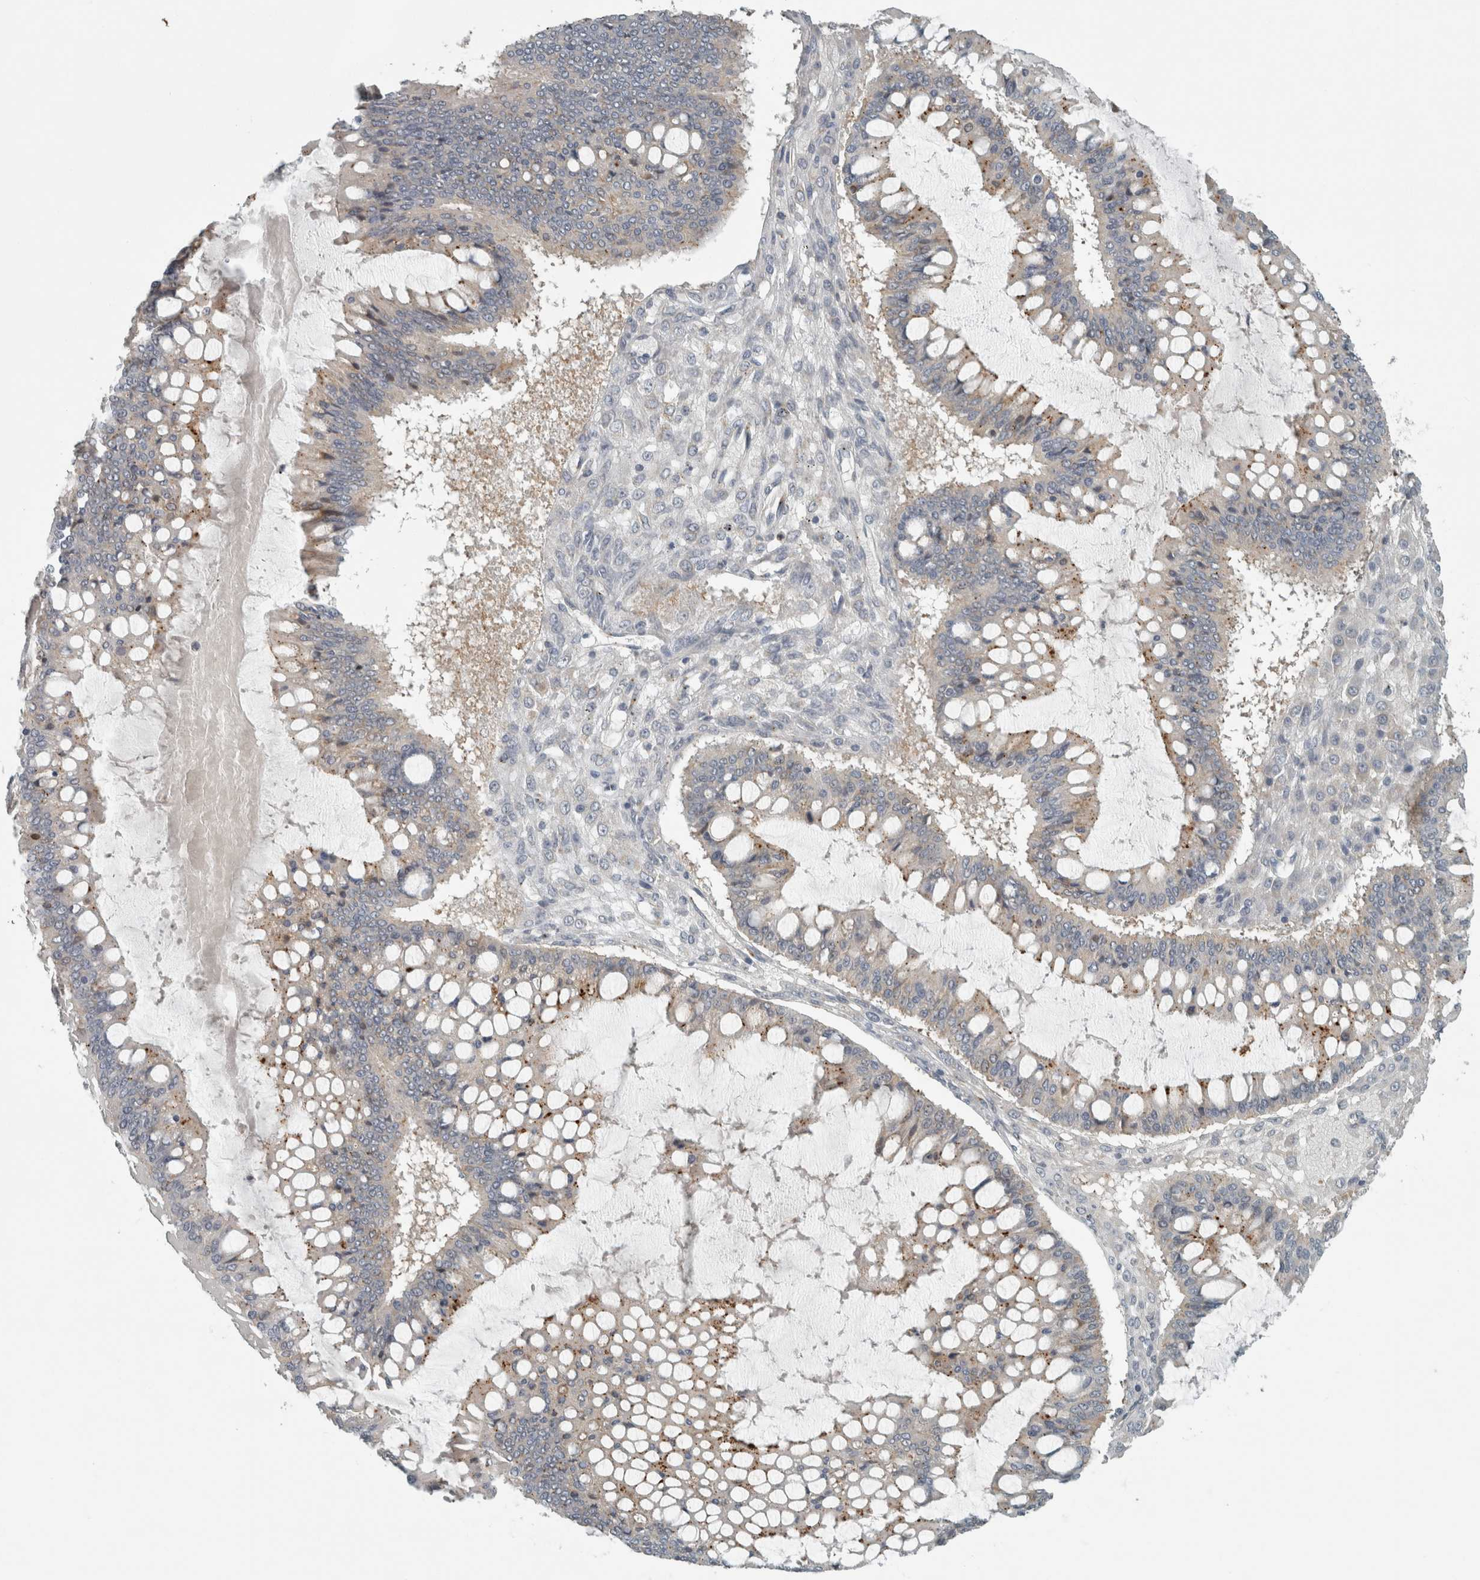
{"staining": {"intensity": "moderate", "quantity": "<25%", "location": "cytoplasmic/membranous"}, "tissue": "ovarian cancer", "cell_type": "Tumor cells", "image_type": "cancer", "snomed": [{"axis": "morphology", "description": "Cystadenocarcinoma, mucinous, NOS"}, {"axis": "topography", "description": "Ovary"}], "caption": "Human ovarian mucinous cystadenocarcinoma stained for a protein (brown) reveals moderate cytoplasmic/membranous positive expression in about <25% of tumor cells.", "gene": "KIF1C", "patient": {"sex": "female", "age": 73}}